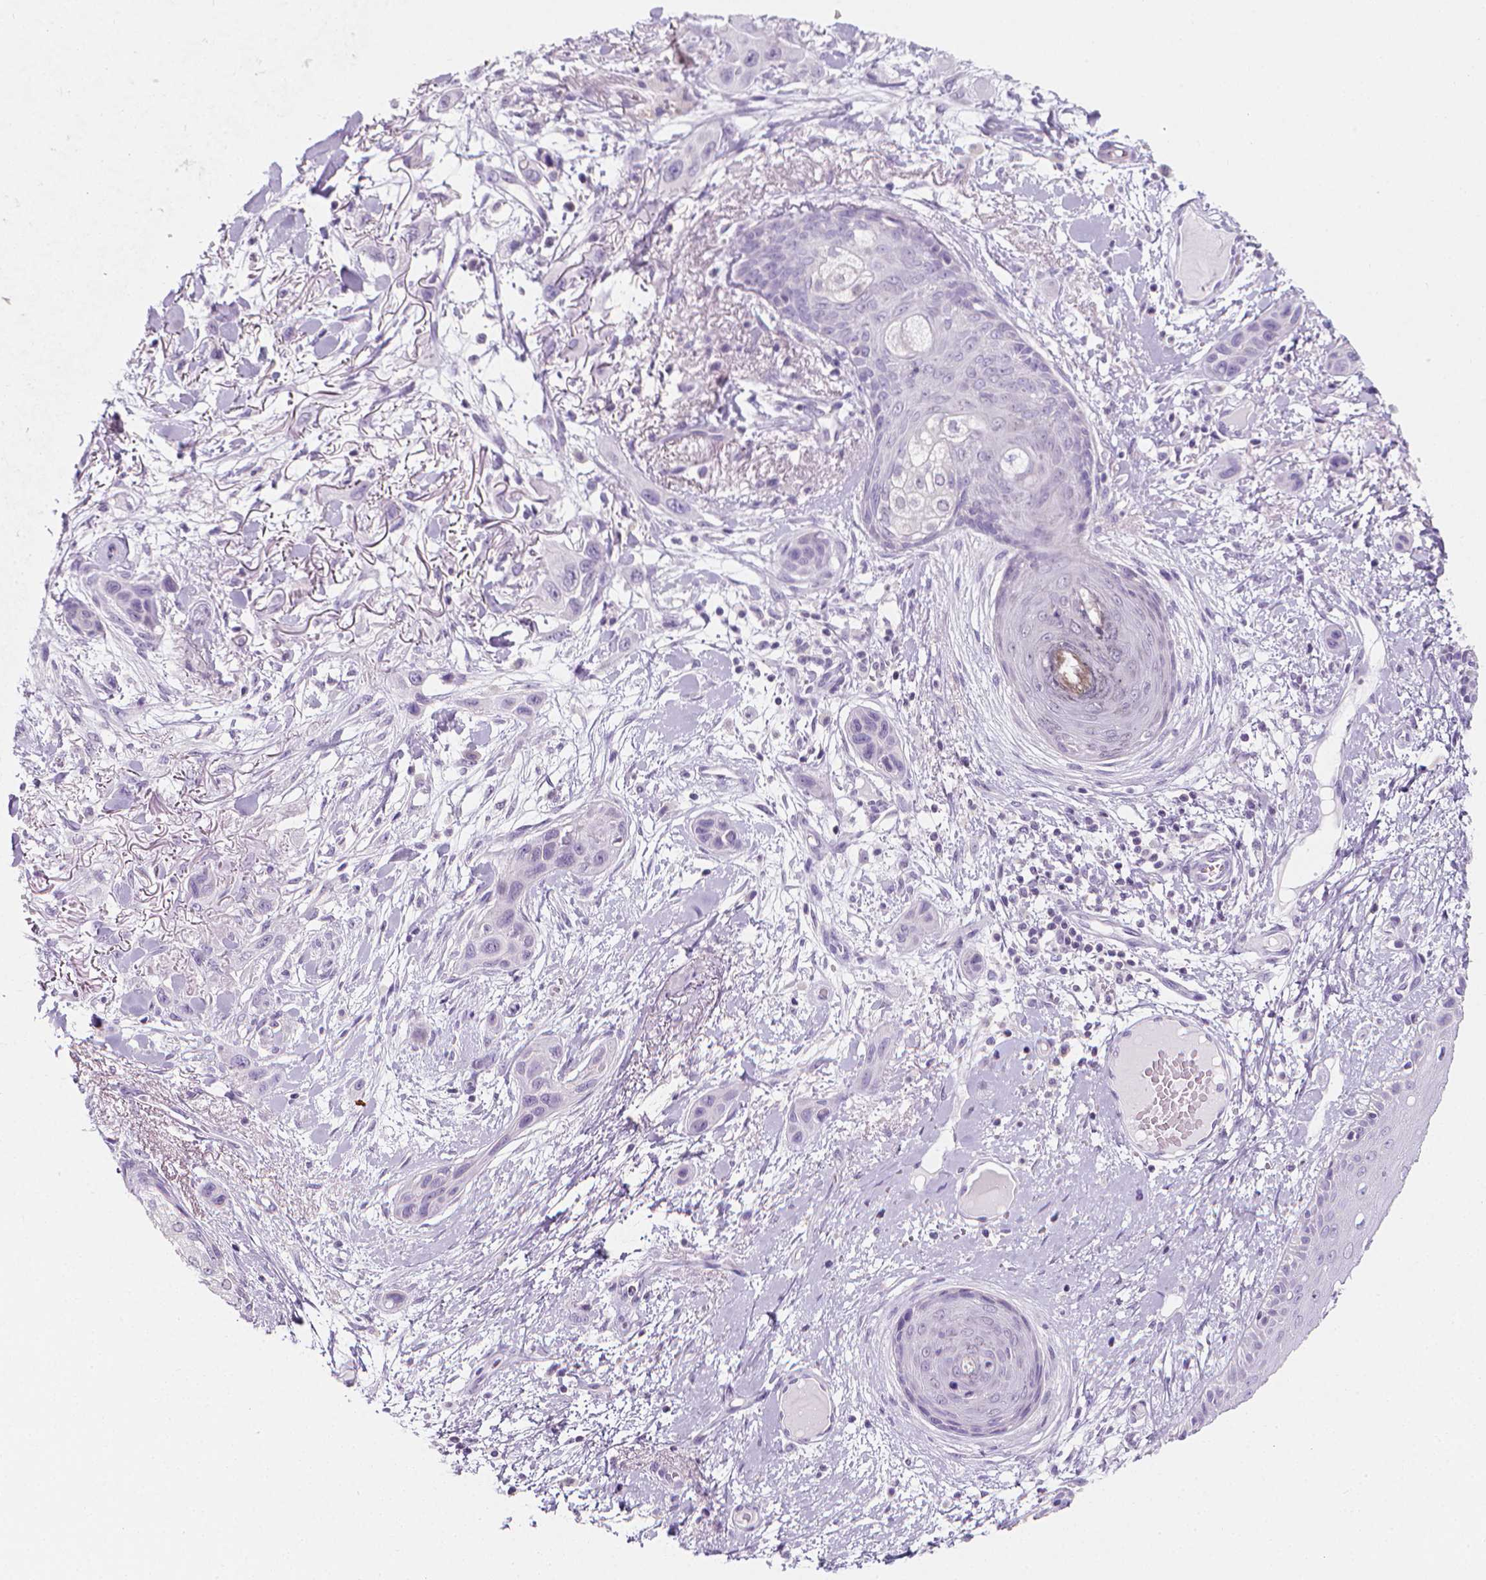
{"staining": {"intensity": "negative", "quantity": "none", "location": "none"}, "tissue": "skin cancer", "cell_type": "Tumor cells", "image_type": "cancer", "snomed": [{"axis": "morphology", "description": "Squamous cell carcinoma, NOS"}, {"axis": "topography", "description": "Skin"}], "caption": "Tumor cells show no significant protein expression in skin cancer (squamous cell carcinoma). (Brightfield microscopy of DAB immunohistochemistry (IHC) at high magnification).", "gene": "DCAF8L1", "patient": {"sex": "male", "age": 79}}